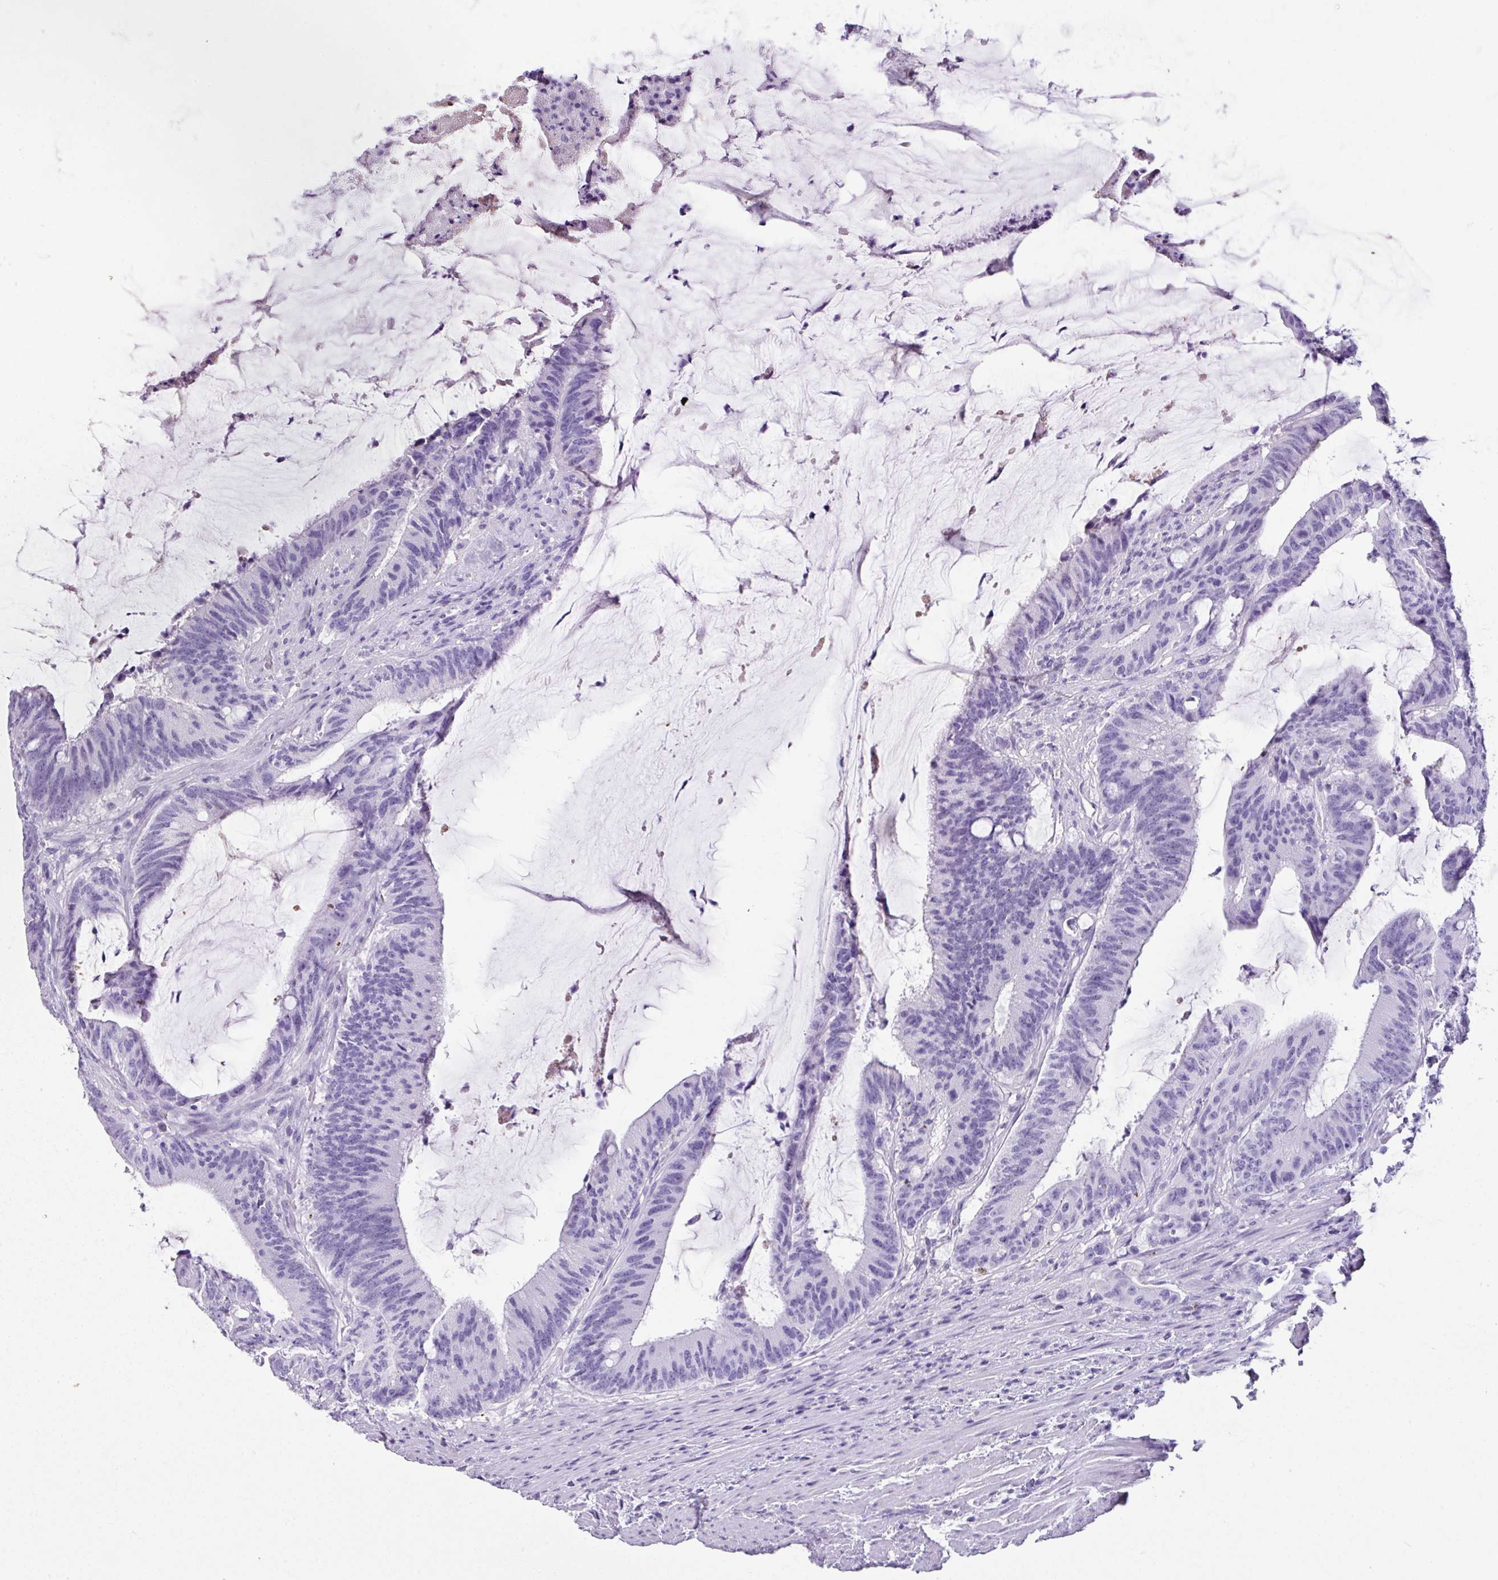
{"staining": {"intensity": "negative", "quantity": "none", "location": "none"}, "tissue": "colorectal cancer", "cell_type": "Tumor cells", "image_type": "cancer", "snomed": [{"axis": "morphology", "description": "Adenocarcinoma, NOS"}, {"axis": "topography", "description": "Colon"}], "caption": "Tumor cells are negative for protein expression in human adenocarcinoma (colorectal). The staining was performed using DAB to visualize the protein expression in brown, while the nuclei were stained in blue with hematoxylin (Magnification: 20x).", "gene": "MUC21", "patient": {"sex": "female", "age": 43}}